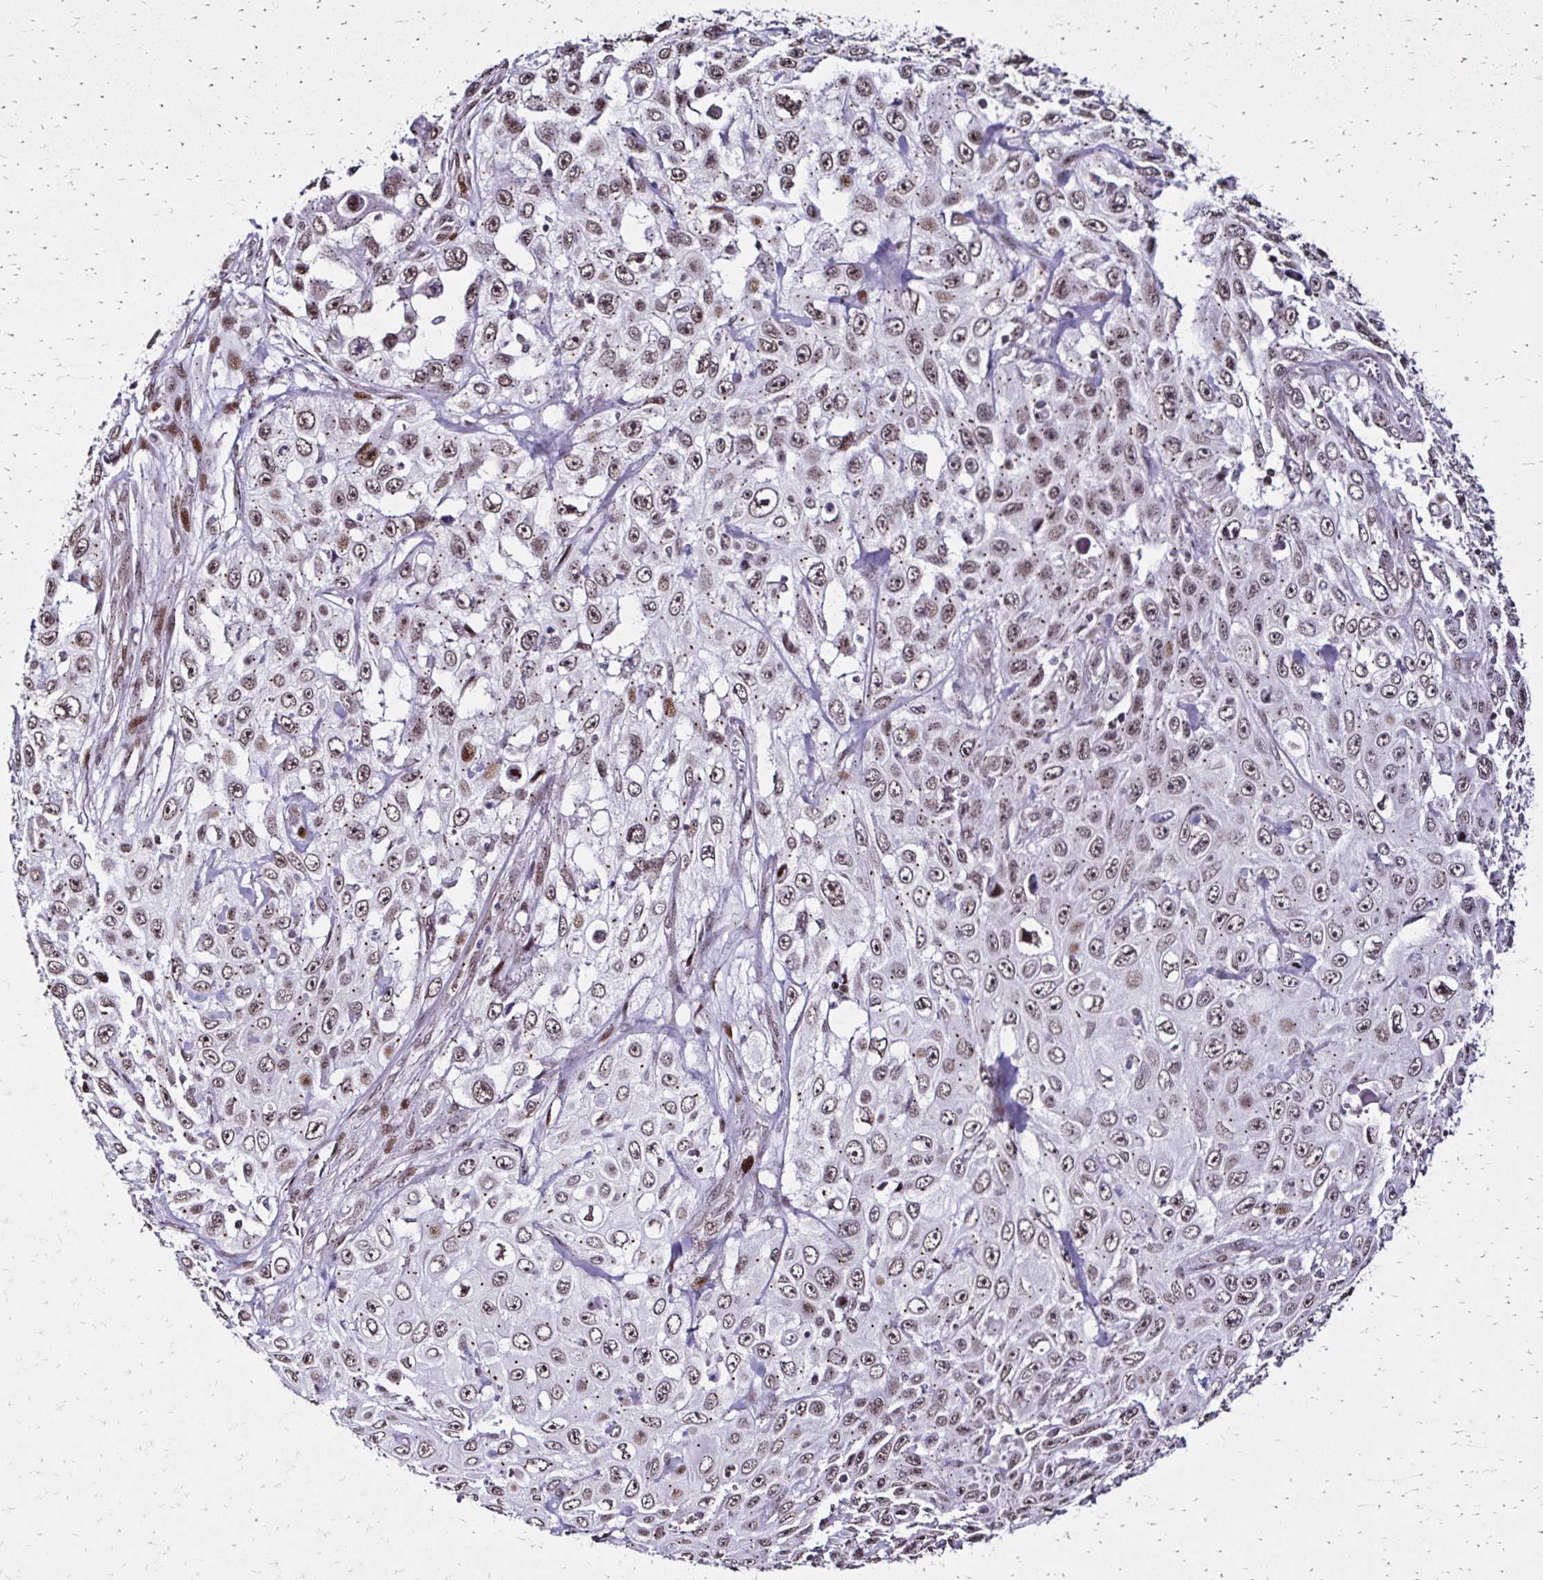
{"staining": {"intensity": "weak", "quantity": ">75%", "location": "cytoplasmic/membranous,nuclear"}, "tissue": "skin cancer", "cell_type": "Tumor cells", "image_type": "cancer", "snomed": [{"axis": "morphology", "description": "Squamous cell carcinoma, NOS"}, {"axis": "topography", "description": "Skin"}], "caption": "The histopathology image reveals immunohistochemical staining of skin squamous cell carcinoma. There is weak cytoplasmic/membranous and nuclear positivity is appreciated in about >75% of tumor cells. The staining was performed using DAB (3,3'-diaminobenzidine) to visualize the protein expression in brown, while the nuclei were stained in blue with hematoxylin (Magnification: 20x).", "gene": "TOB1", "patient": {"sex": "male", "age": 82}}